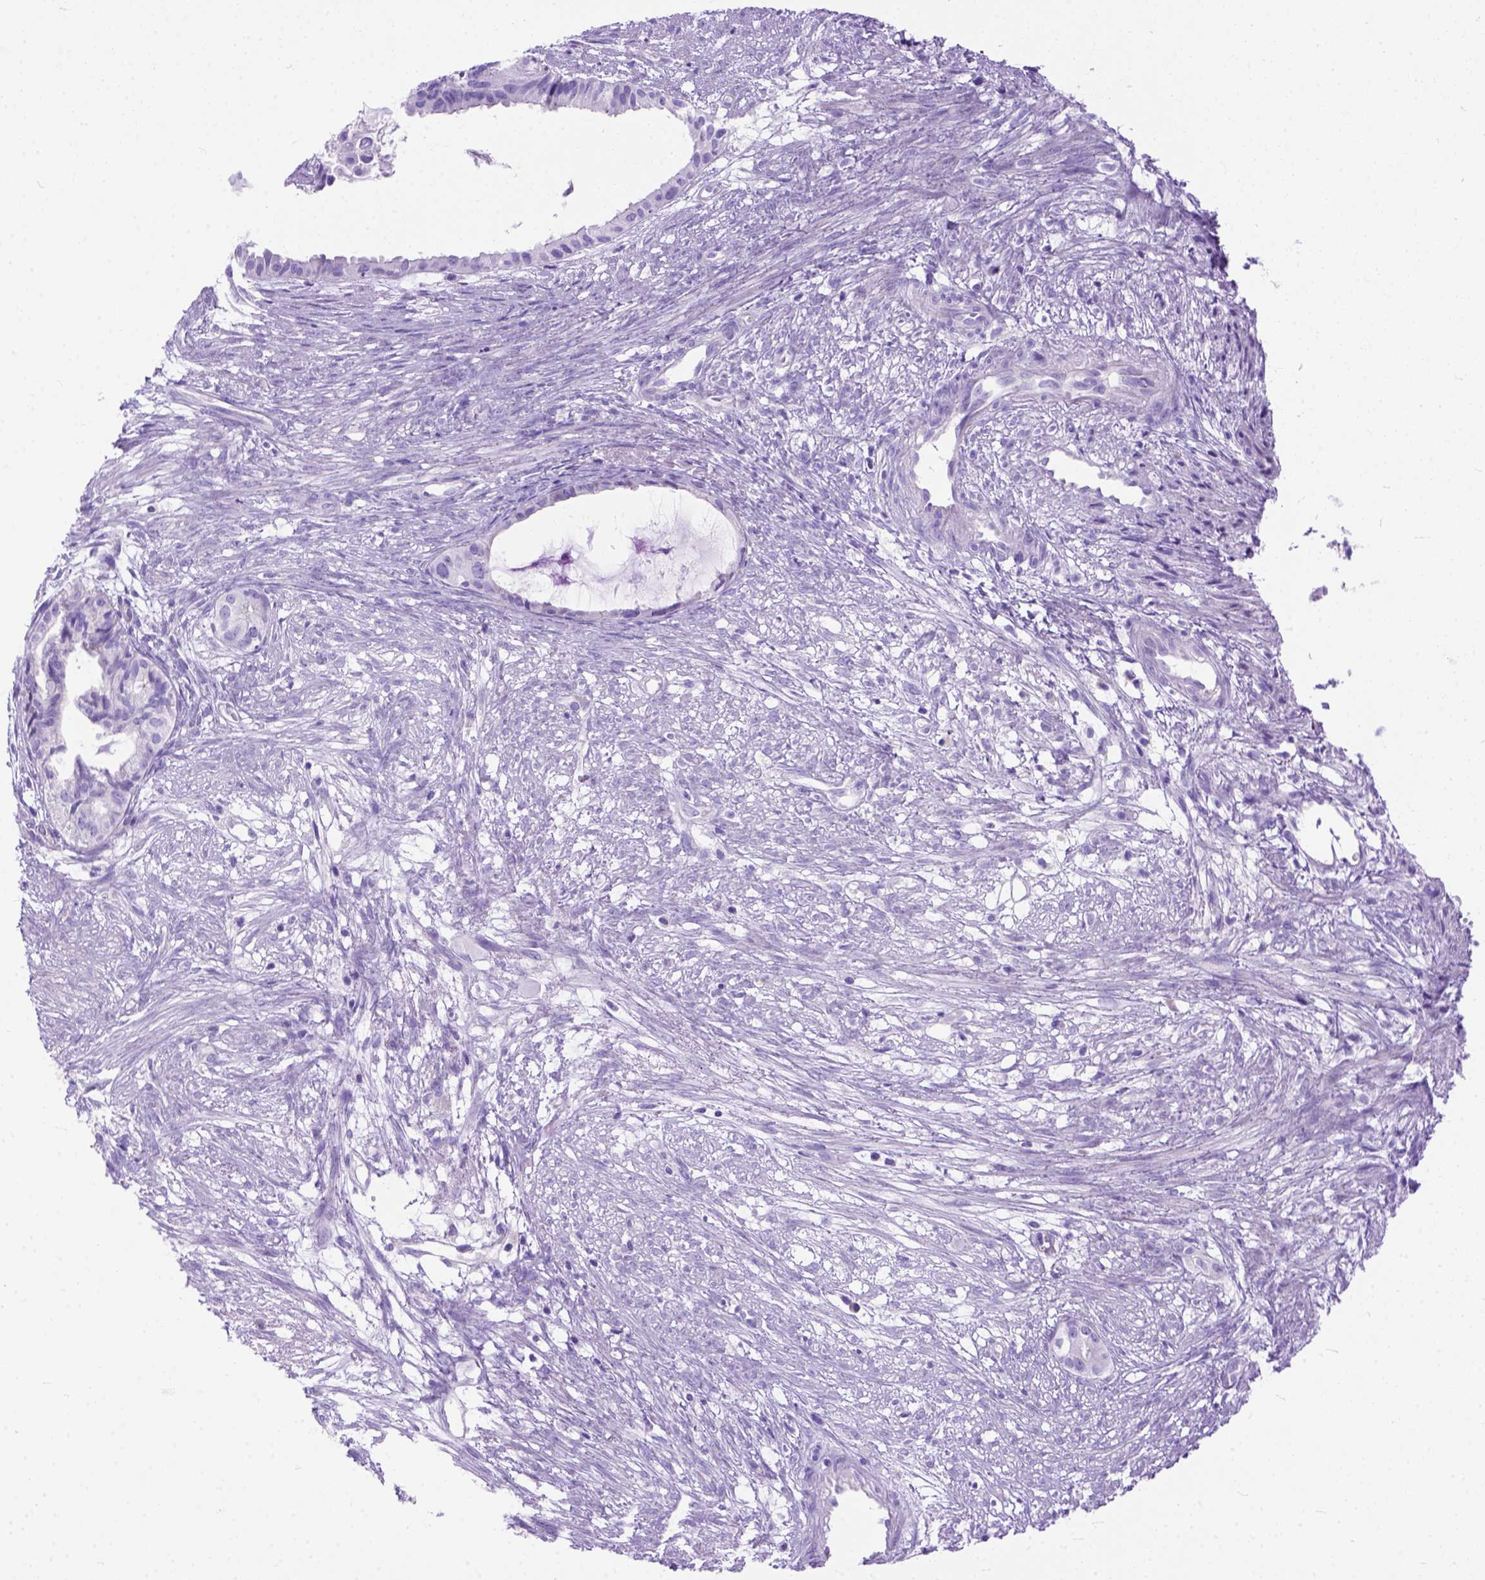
{"staining": {"intensity": "negative", "quantity": "none", "location": "none"}, "tissue": "endometrial cancer", "cell_type": "Tumor cells", "image_type": "cancer", "snomed": [{"axis": "morphology", "description": "Adenocarcinoma, NOS"}, {"axis": "topography", "description": "Endometrium"}], "caption": "Human adenocarcinoma (endometrial) stained for a protein using IHC displays no positivity in tumor cells.", "gene": "ODAD3", "patient": {"sex": "female", "age": 86}}